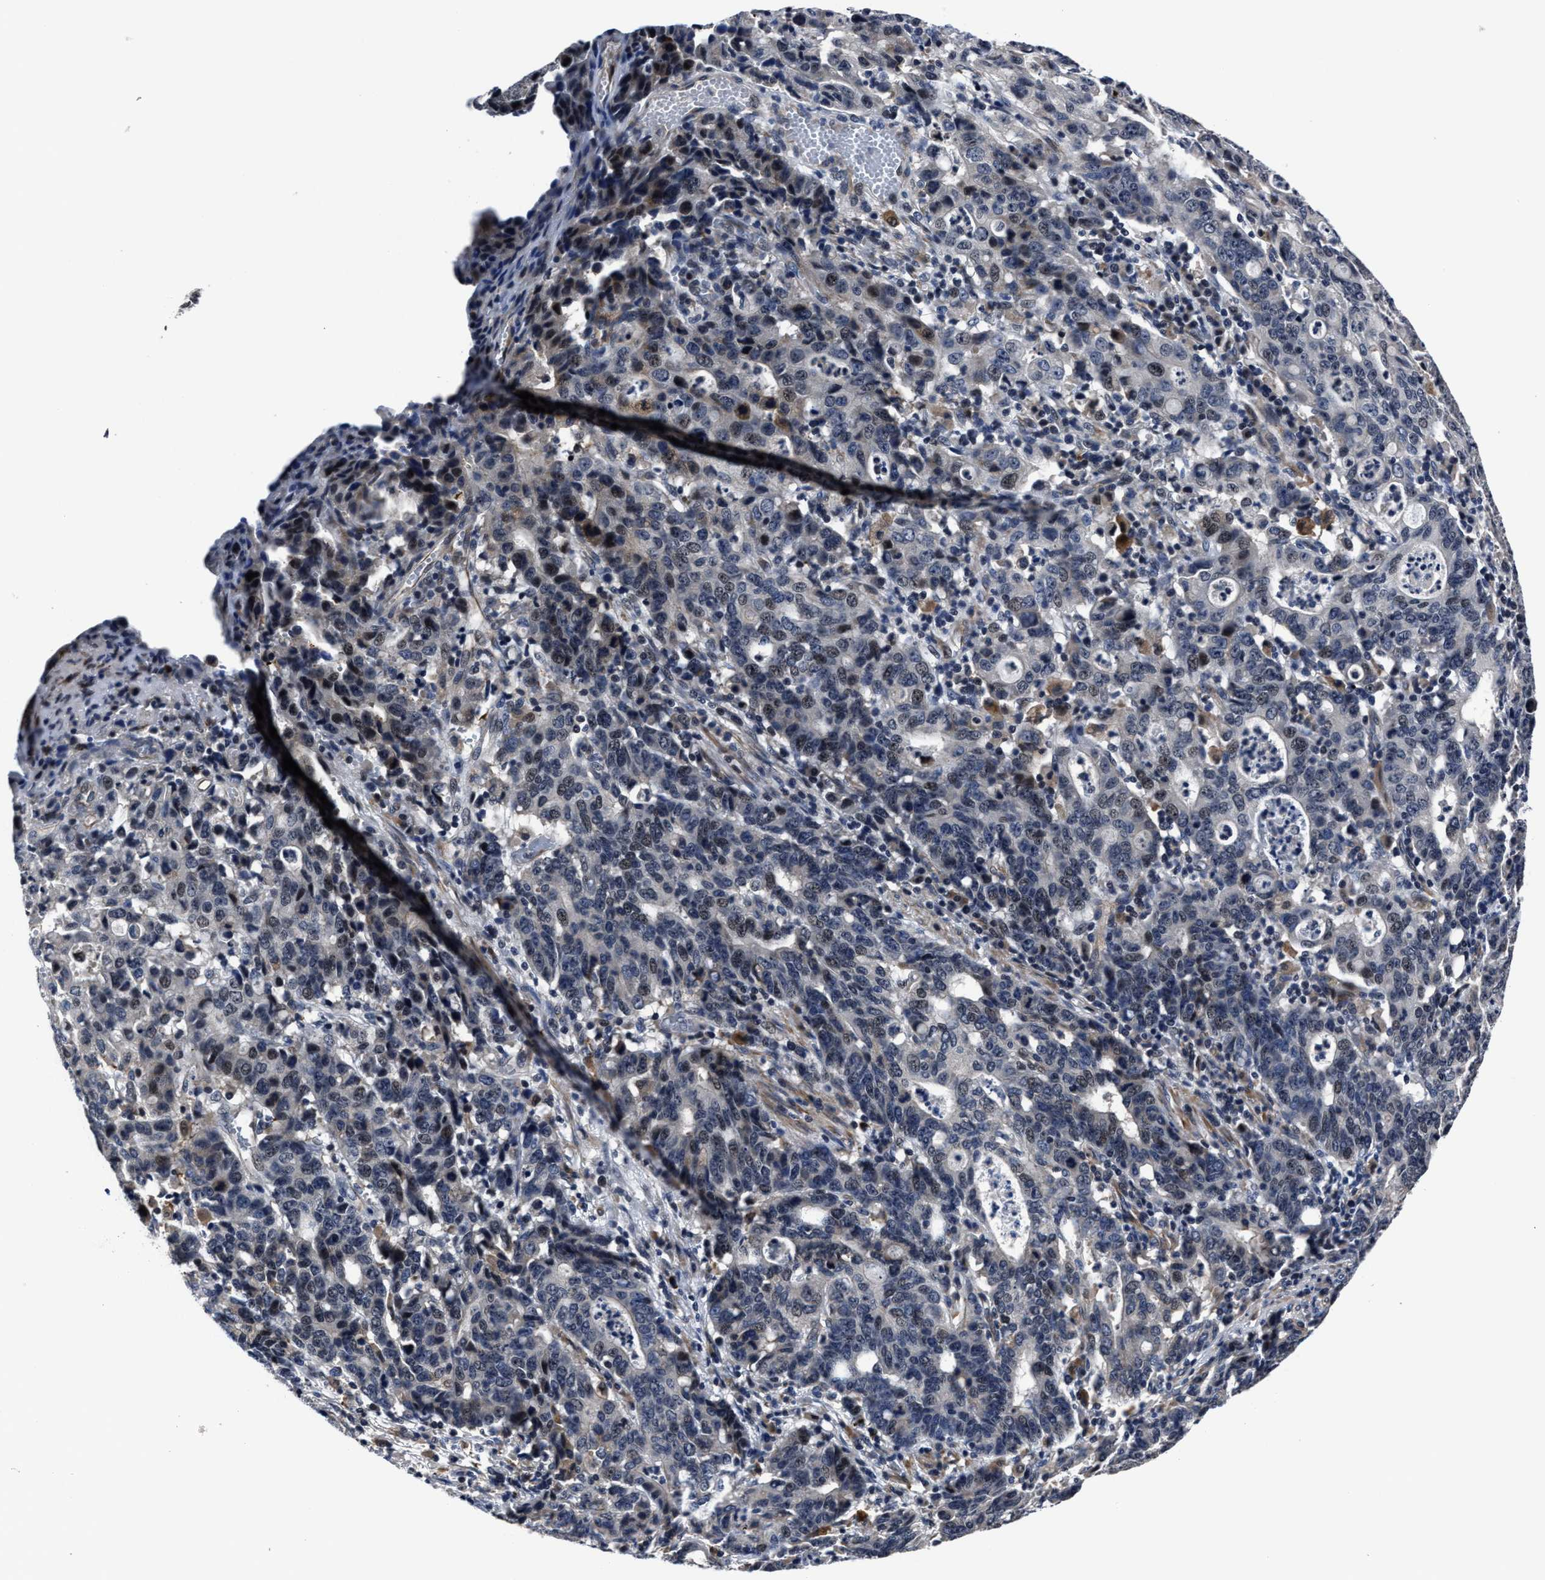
{"staining": {"intensity": "negative", "quantity": "none", "location": "none"}, "tissue": "stomach cancer", "cell_type": "Tumor cells", "image_type": "cancer", "snomed": [{"axis": "morphology", "description": "Adenocarcinoma, NOS"}, {"axis": "topography", "description": "Stomach, upper"}], "caption": "A photomicrograph of human stomach adenocarcinoma is negative for staining in tumor cells.", "gene": "RSBN1L", "patient": {"sex": "male", "age": 69}}